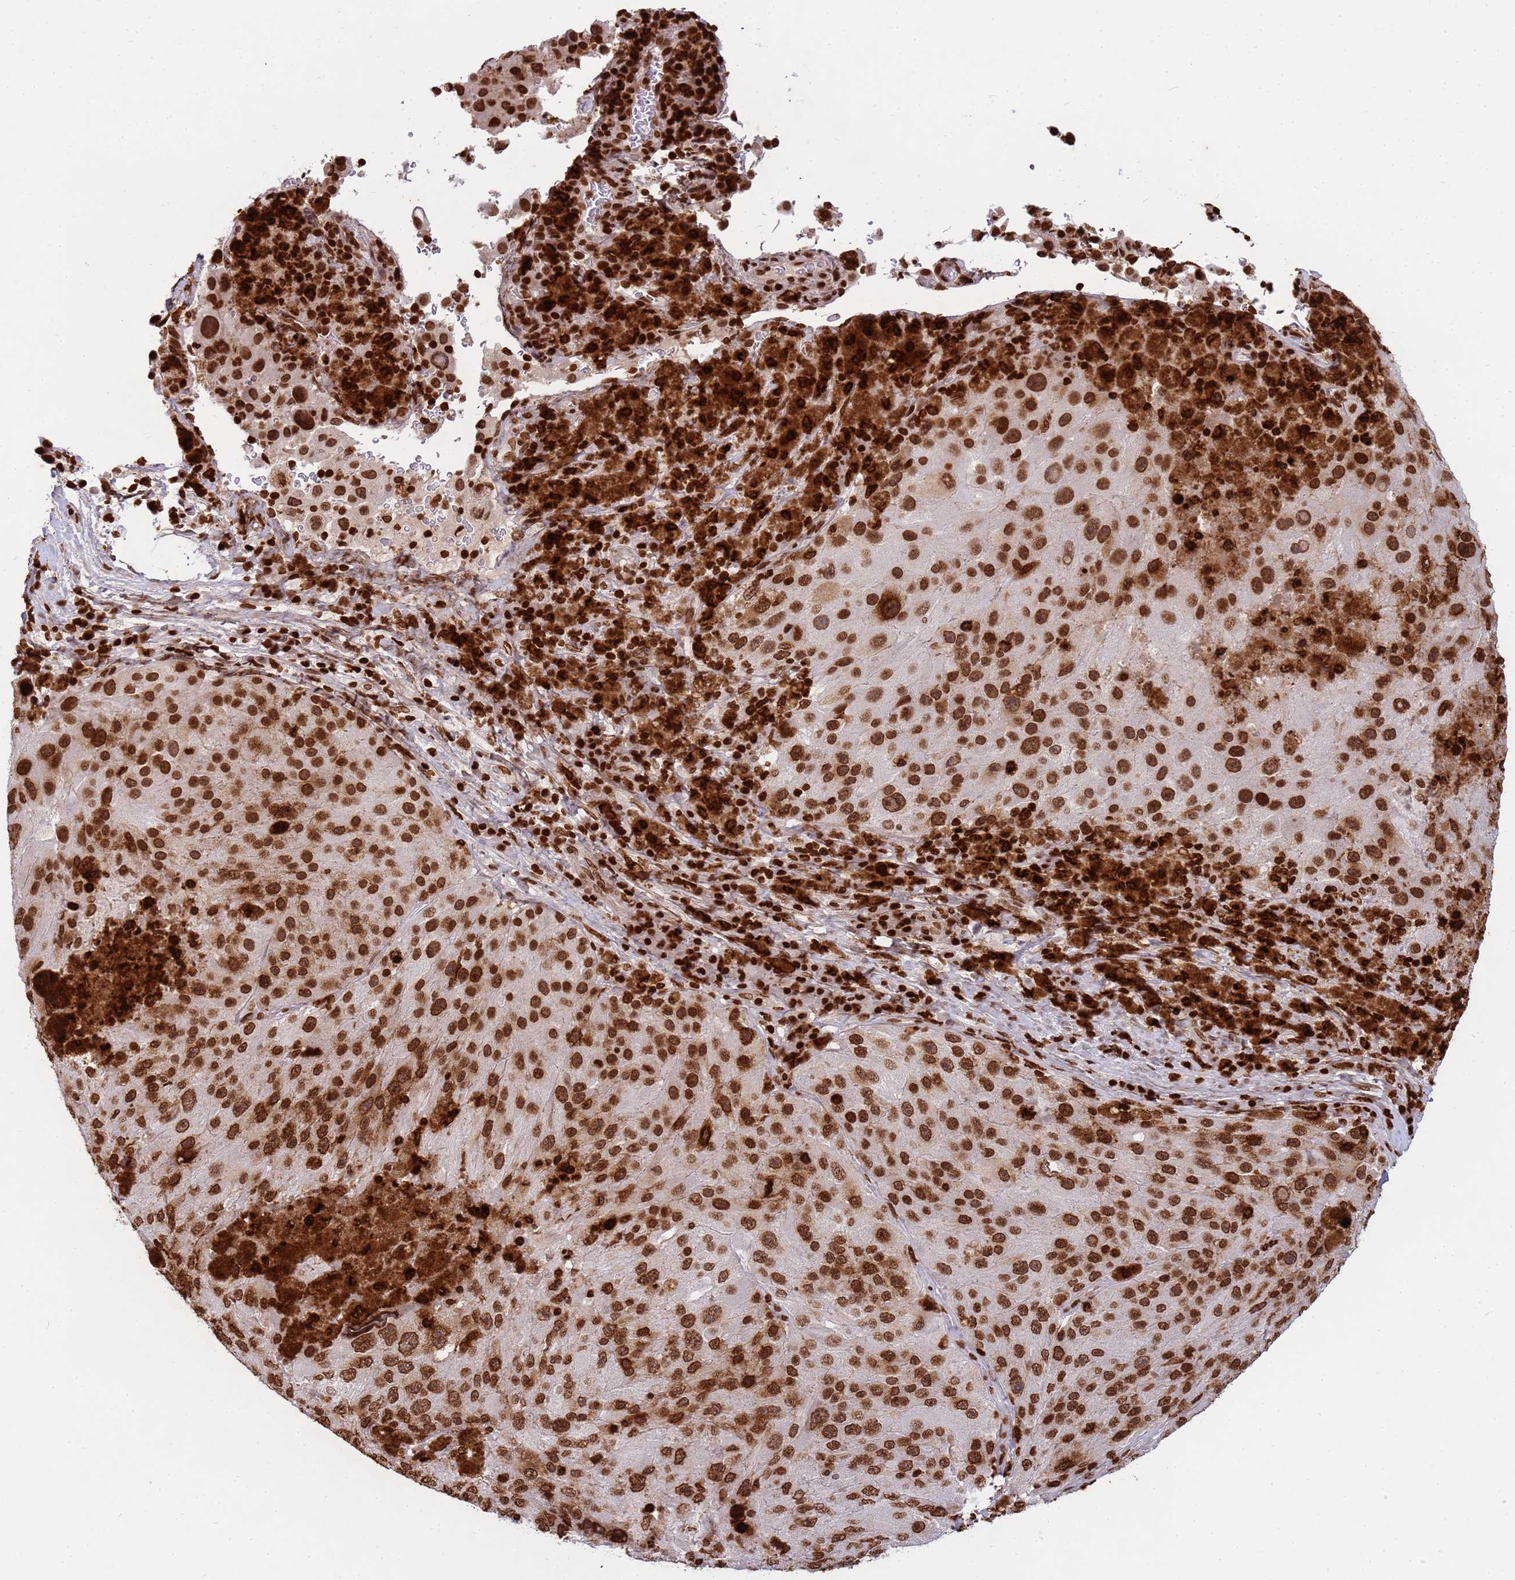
{"staining": {"intensity": "strong", "quantity": ">75%", "location": "nuclear"}, "tissue": "melanoma", "cell_type": "Tumor cells", "image_type": "cancer", "snomed": [{"axis": "morphology", "description": "Malignant melanoma, Metastatic site"}, {"axis": "topography", "description": "Lymph node"}], "caption": "Protein expression analysis of human malignant melanoma (metastatic site) reveals strong nuclear positivity in approximately >75% of tumor cells.", "gene": "H3-3B", "patient": {"sex": "male", "age": 62}}